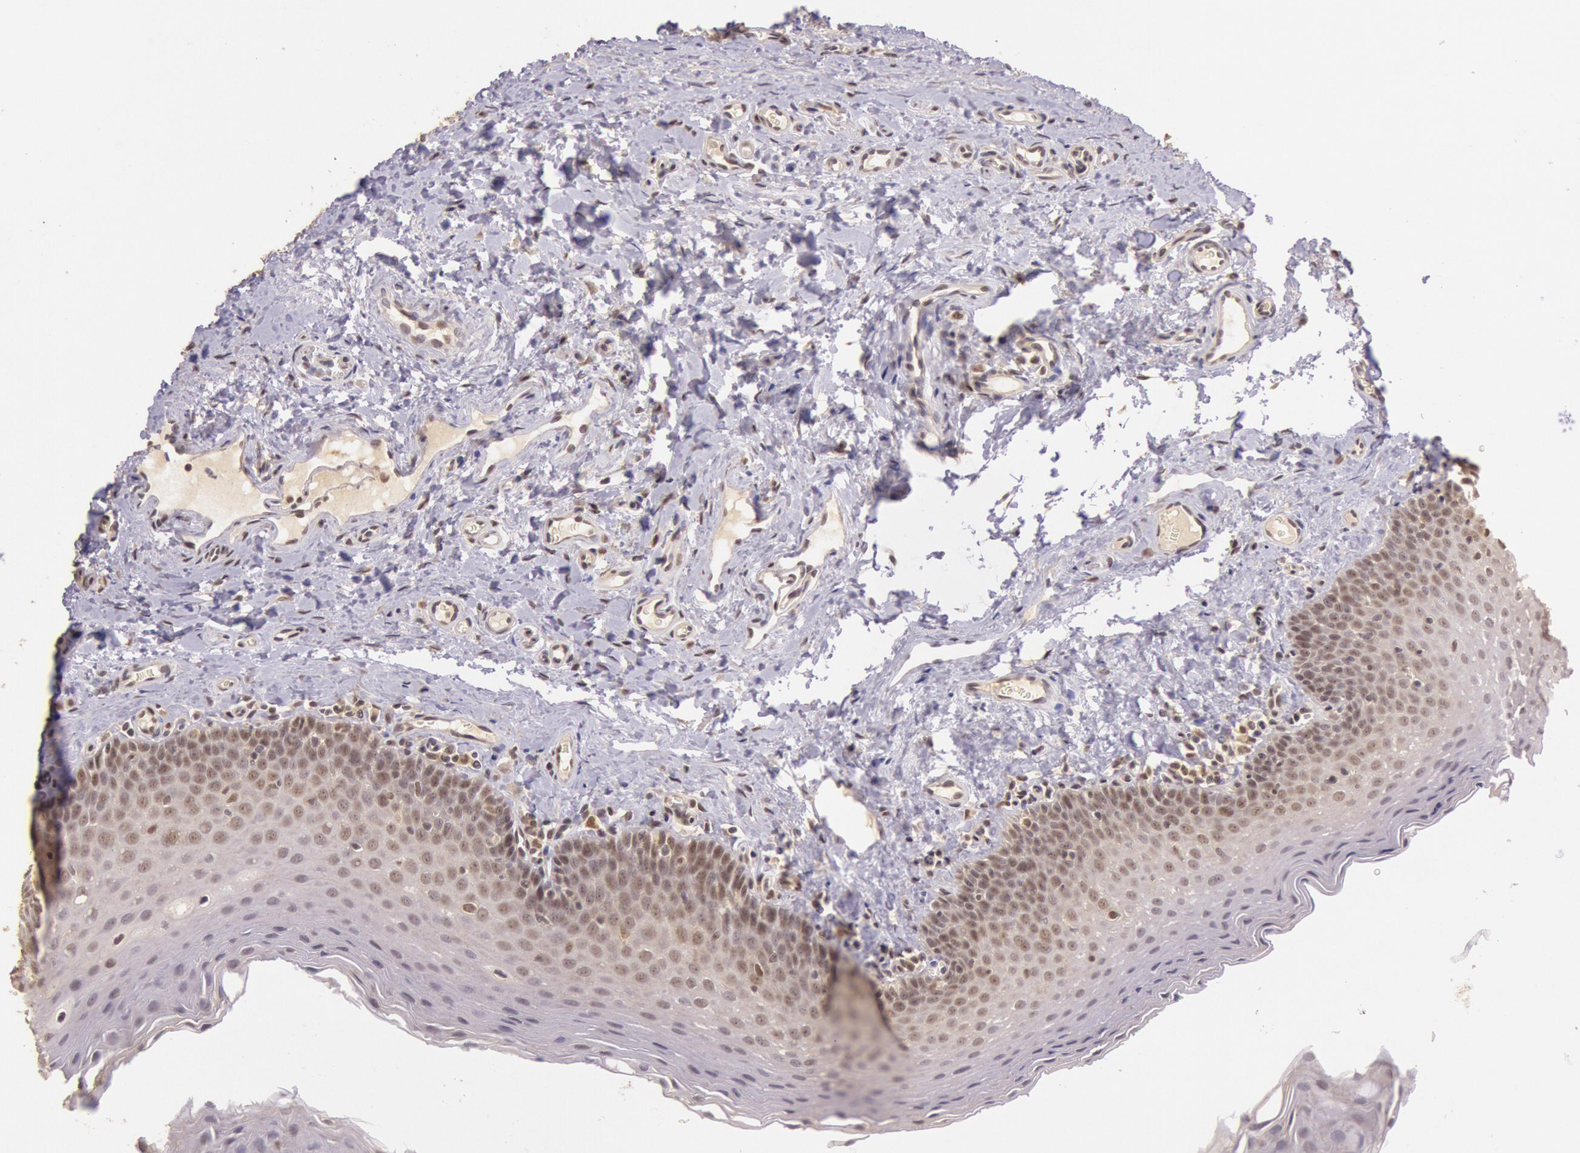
{"staining": {"intensity": "moderate", "quantity": "25%-75%", "location": "cytoplasmic/membranous,nuclear"}, "tissue": "oral mucosa", "cell_type": "Squamous epithelial cells", "image_type": "normal", "snomed": [{"axis": "morphology", "description": "Normal tissue, NOS"}, {"axis": "topography", "description": "Oral tissue"}], "caption": "Immunohistochemical staining of unremarkable human oral mucosa displays medium levels of moderate cytoplasmic/membranous,nuclear staining in approximately 25%-75% of squamous epithelial cells. The staining was performed using DAB (3,3'-diaminobenzidine) to visualize the protein expression in brown, while the nuclei were stained in blue with hematoxylin (Magnification: 20x).", "gene": "RTL10", "patient": {"sex": "male", "age": 20}}